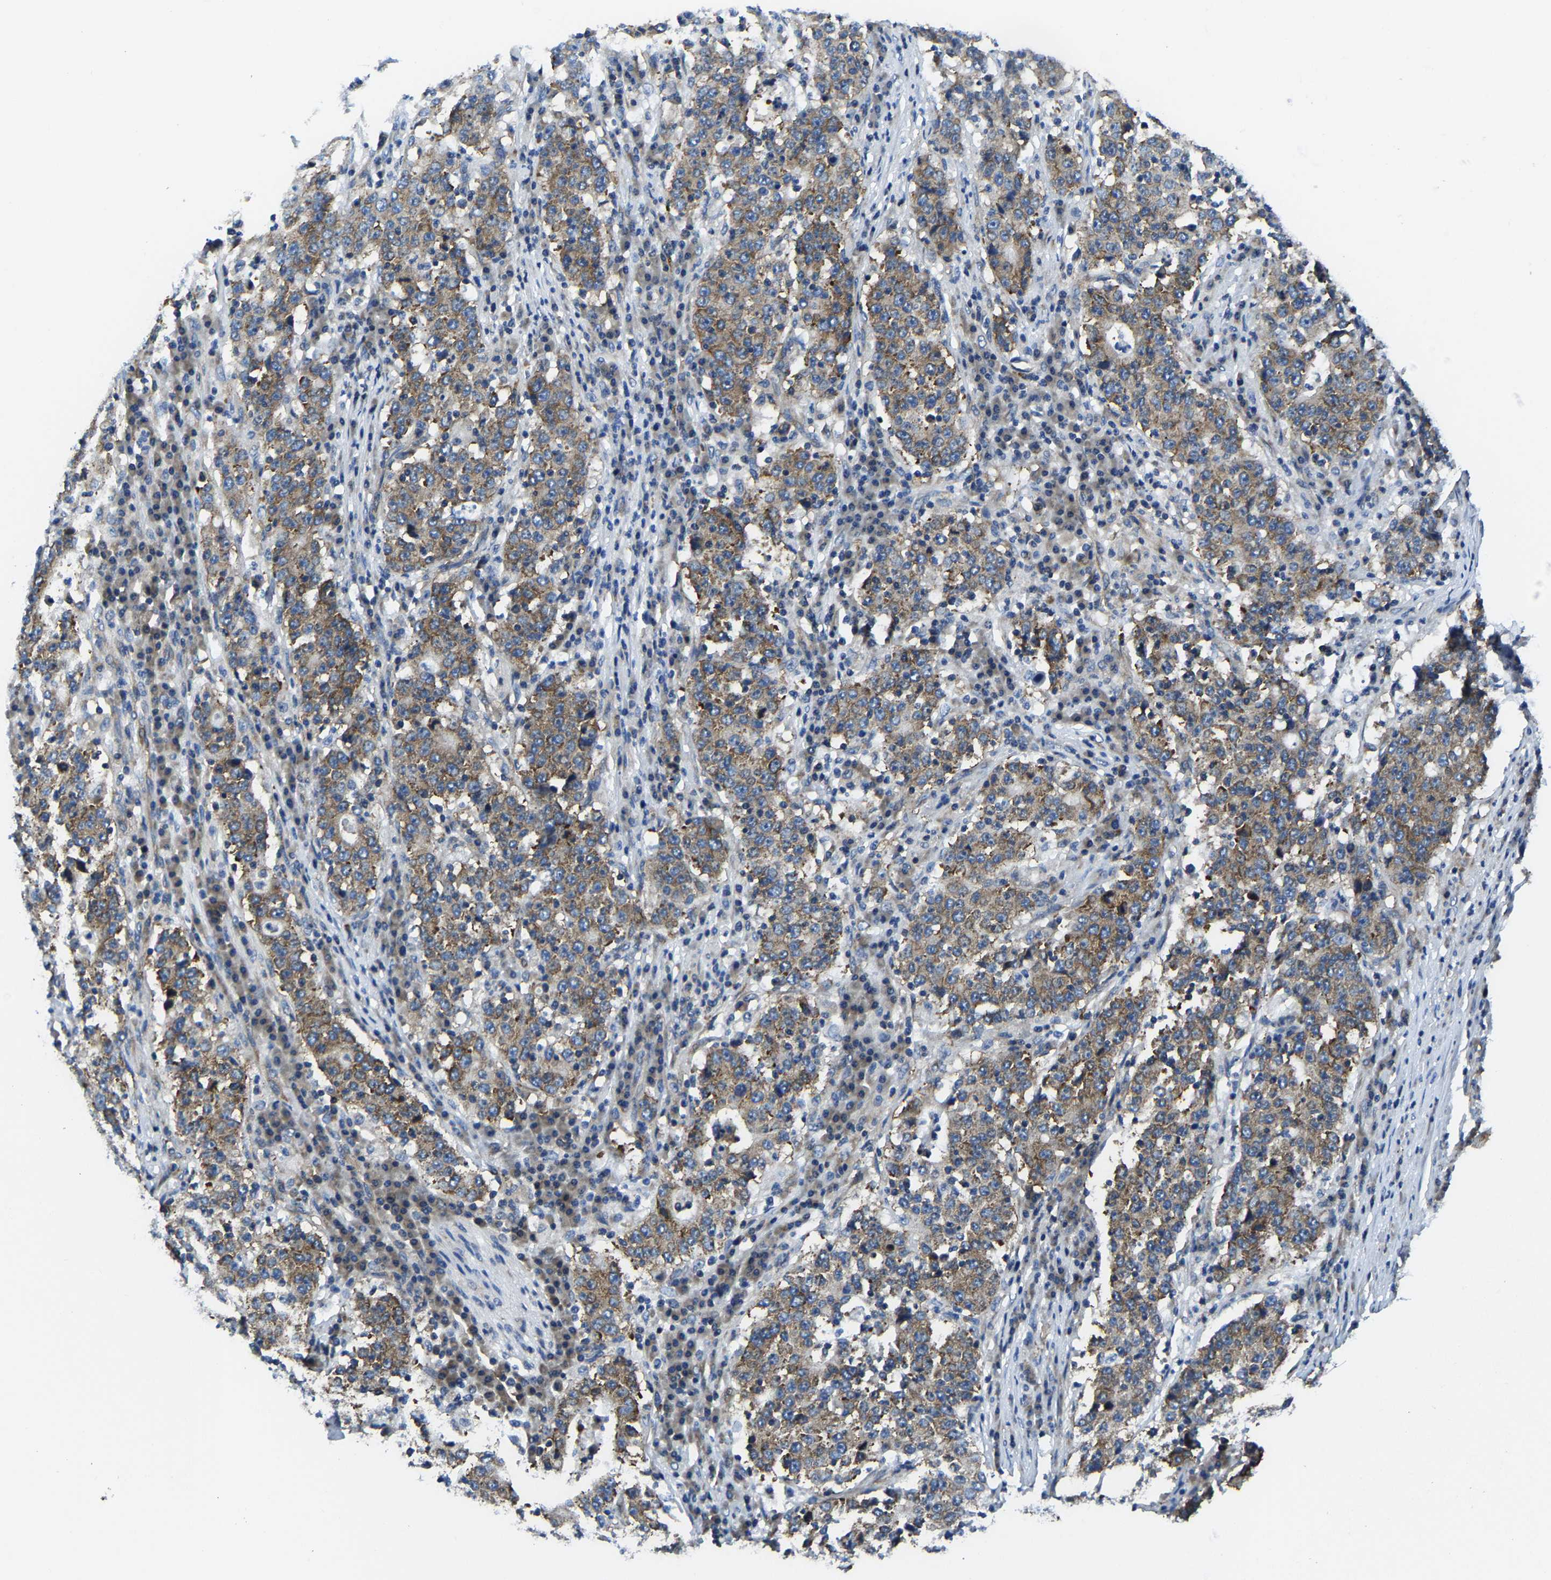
{"staining": {"intensity": "moderate", "quantity": ">75%", "location": "cytoplasmic/membranous"}, "tissue": "stomach cancer", "cell_type": "Tumor cells", "image_type": "cancer", "snomed": [{"axis": "morphology", "description": "Adenocarcinoma, NOS"}, {"axis": "topography", "description": "Stomach"}], "caption": "Human stomach cancer stained with a protein marker exhibits moderate staining in tumor cells.", "gene": "G3BP2", "patient": {"sex": "male", "age": 59}}